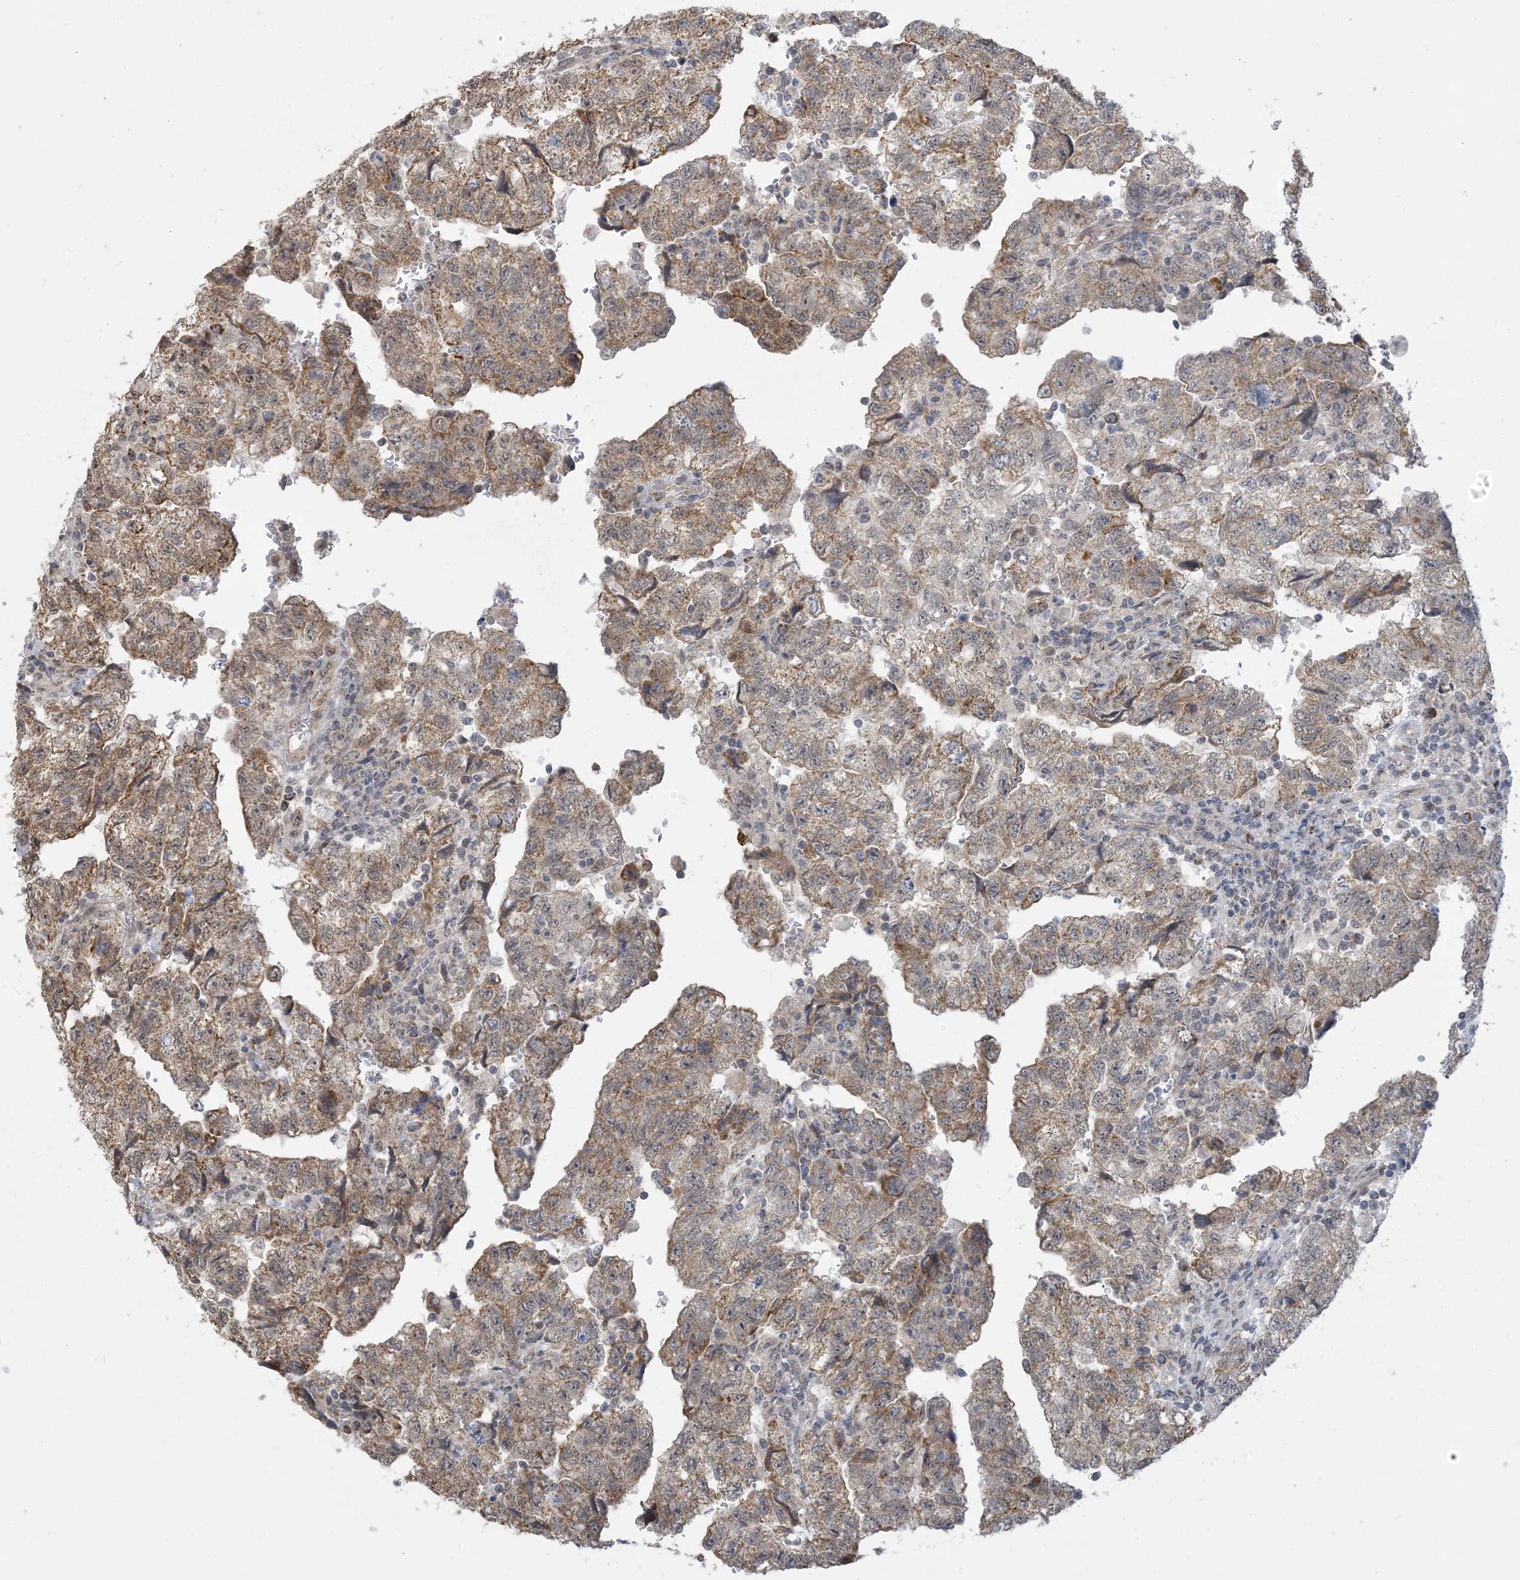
{"staining": {"intensity": "moderate", "quantity": ">75%", "location": "cytoplasmic/membranous"}, "tissue": "testis cancer", "cell_type": "Tumor cells", "image_type": "cancer", "snomed": [{"axis": "morphology", "description": "Carcinoma, Embryonal, NOS"}, {"axis": "topography", "description": "Testis"}], "caption": "Testis embryonal carcinoma was stained to show a protein in brown. There is medium levels of moderate cytoplasmic/membranous expression in approximately >75% of tumor cells.", "gene": "TRMT10C", "patient": {"sex": "male", "age": 36}}